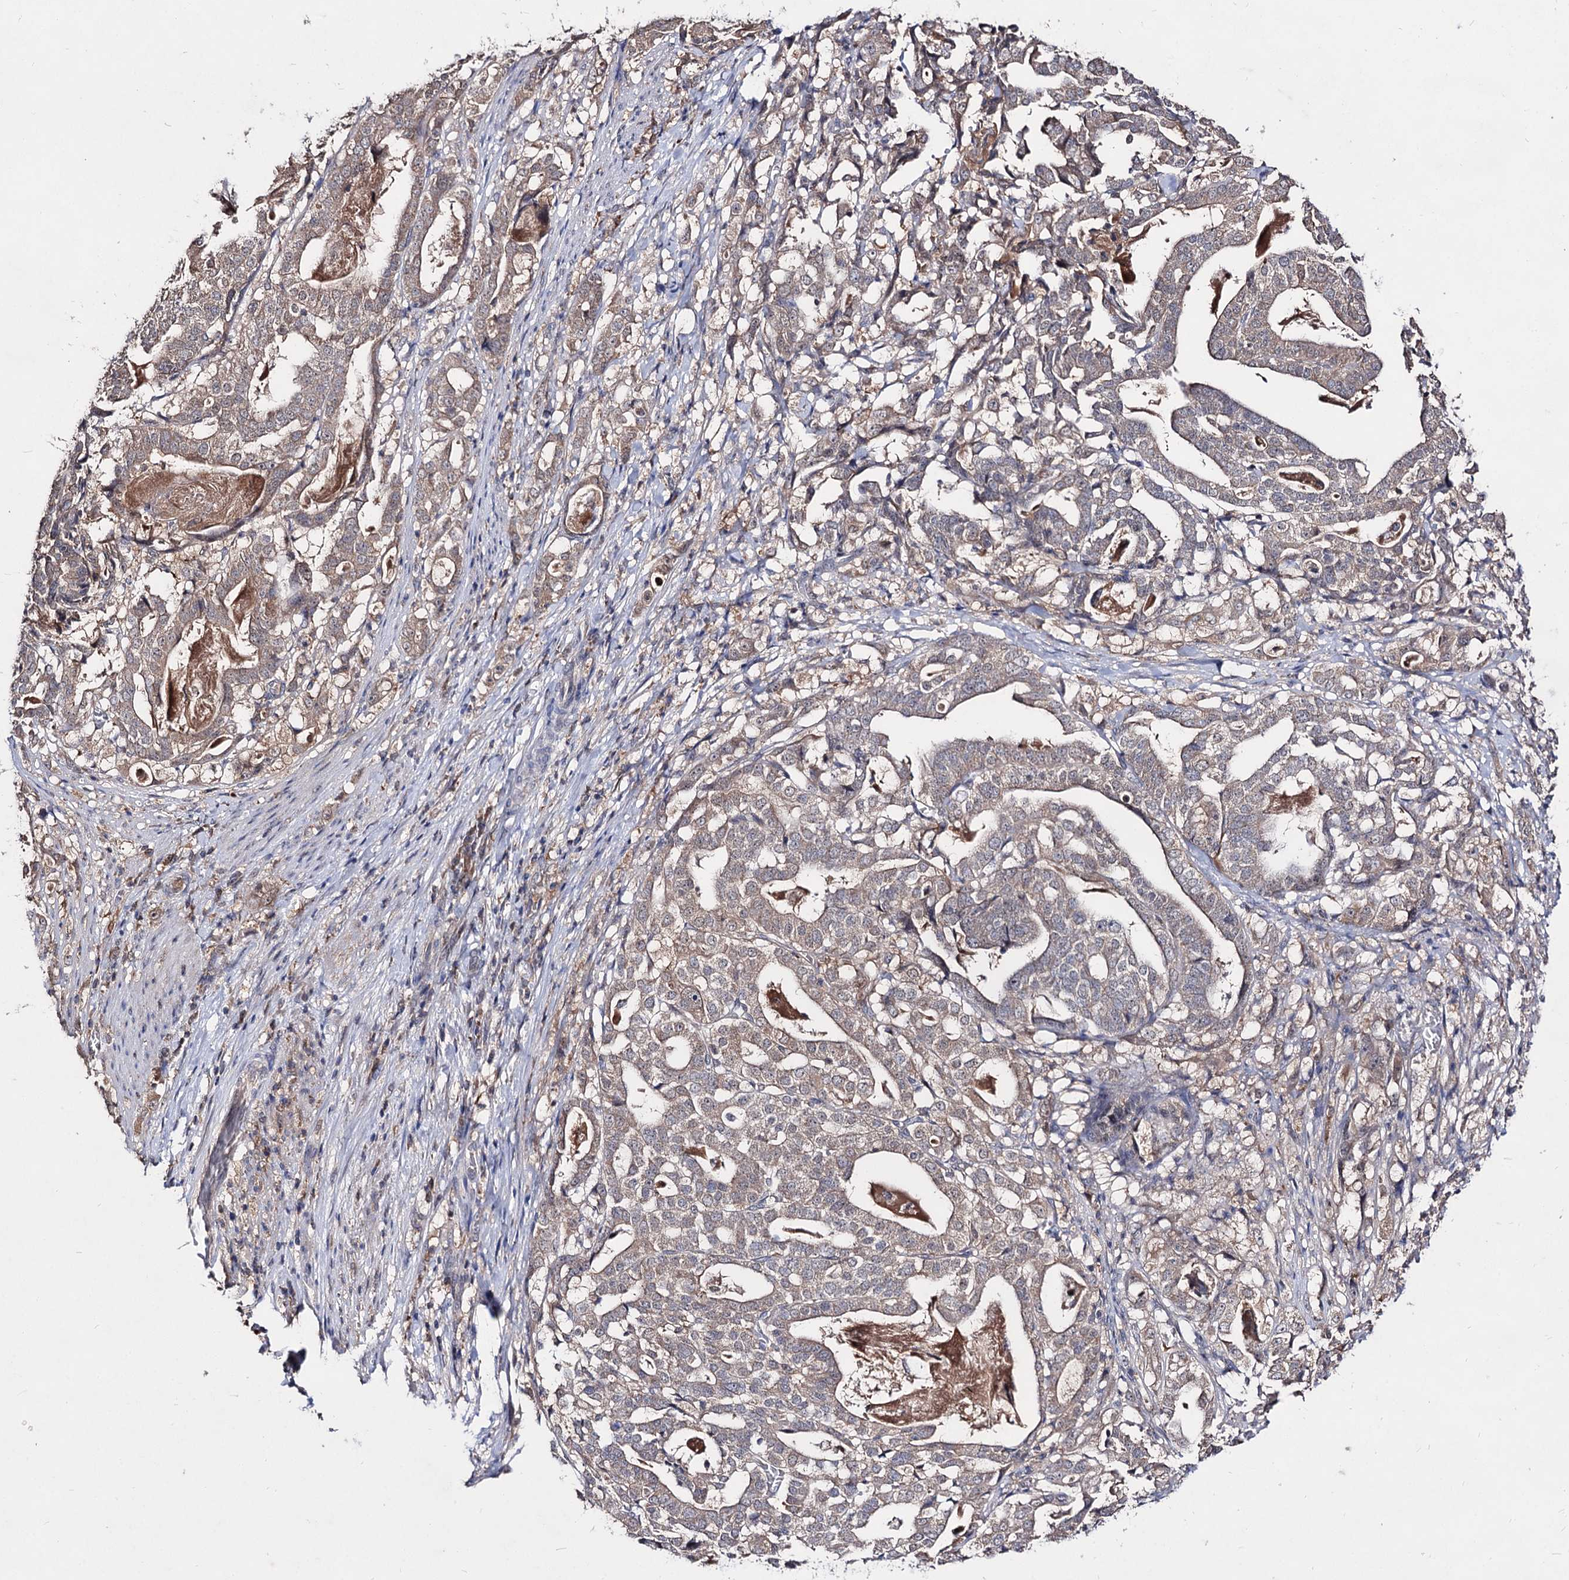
{"staining": {"intensity": "weak", "quantity": "25%-75%", "location": "cytoplasmic/membranous"}, "tissue": "stomach cancer", "cell_type": "Tumor cells", "image_type": "cancer", "snomed": [{"axis": "morphology", "description": "Adenocarcinoma, NOS"}, {"axis": "topography", "description": "Stomach"}], "caption": "Protein expression analysis of human stomach cancer reveals weak cytoplasmic/membranous staining in about 25%-75% of tumor cells.", "gene": "ACTR6", "patient": {"sex": "male", "age": 48}}